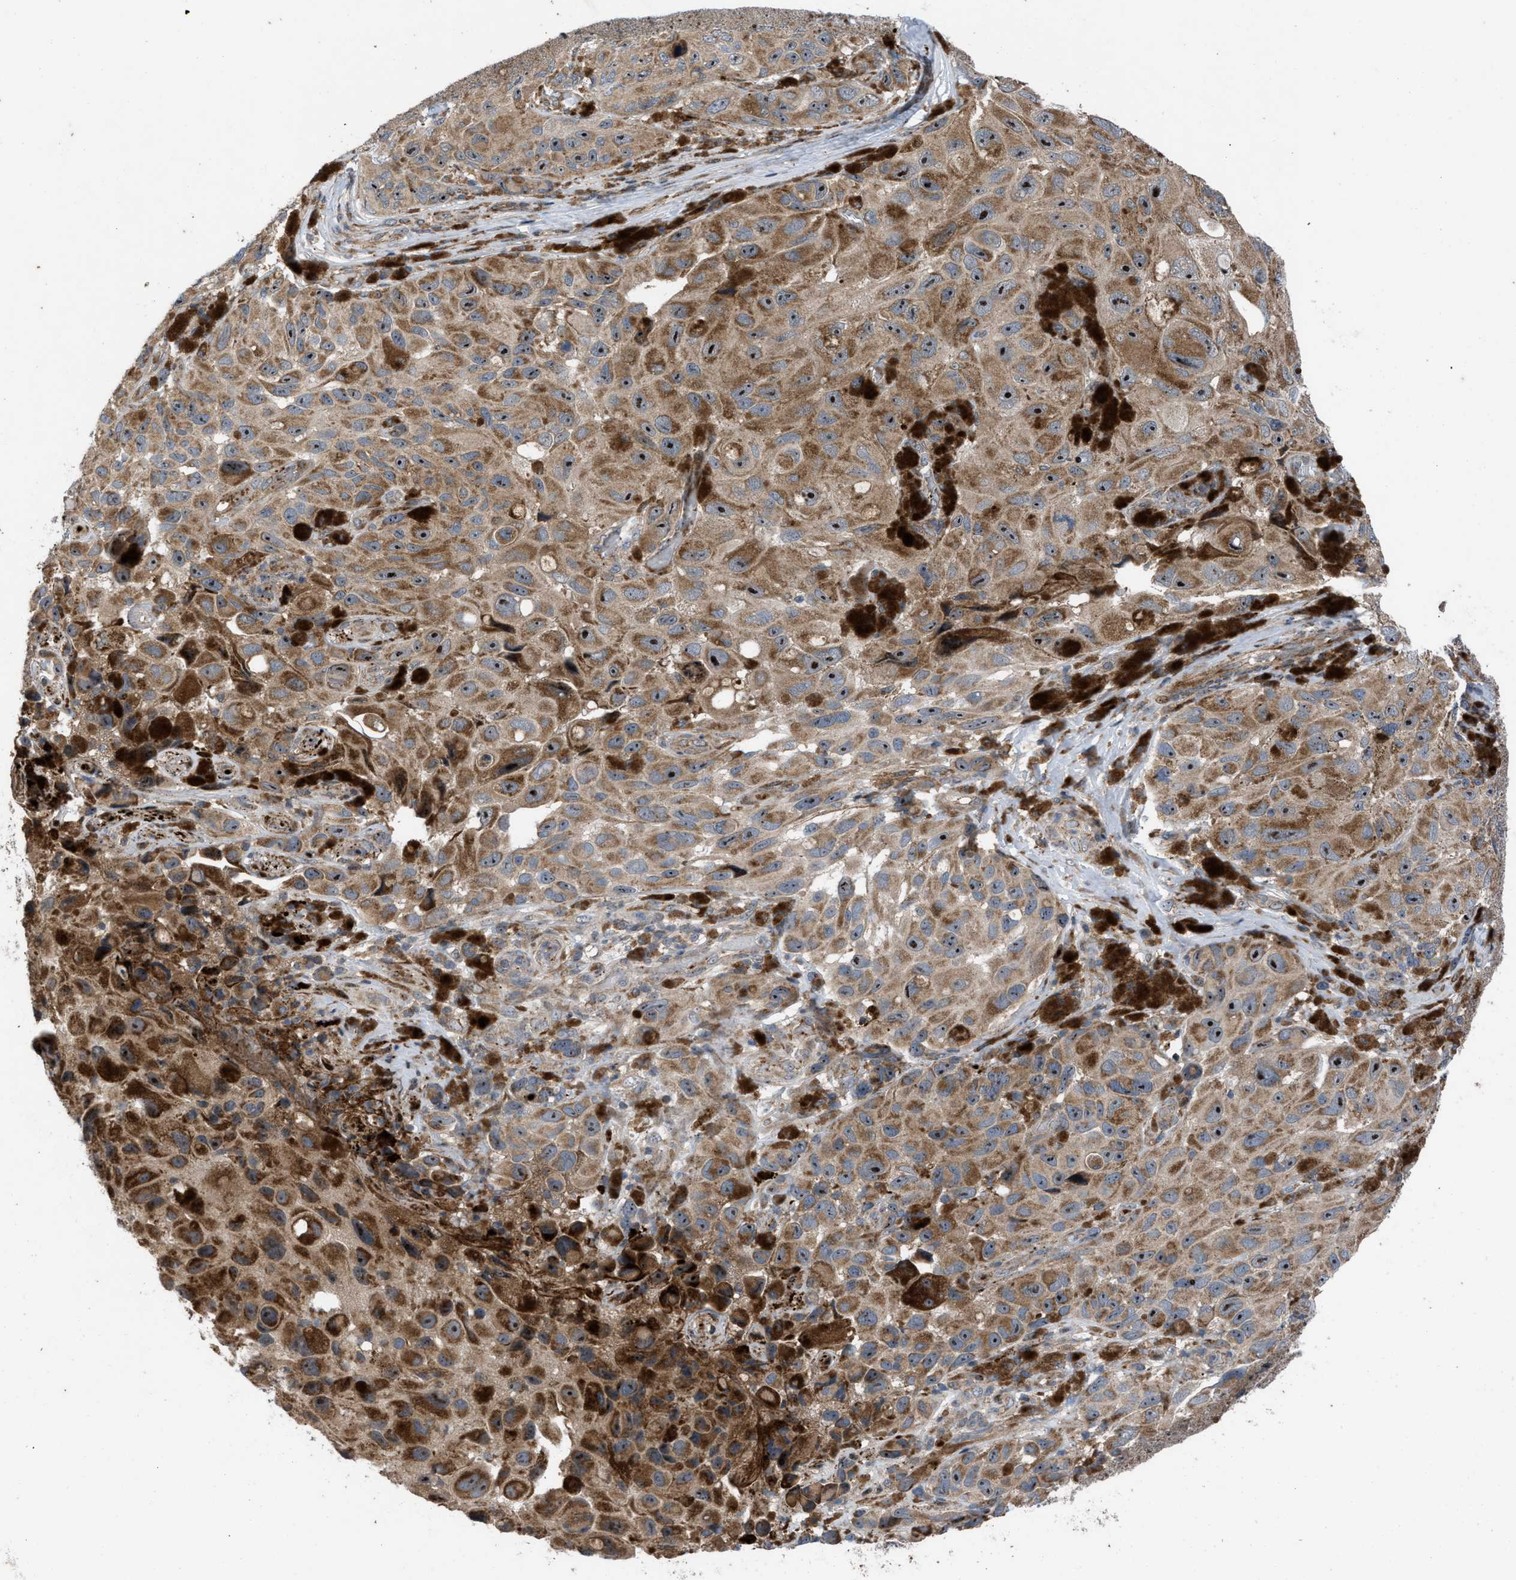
{"staining": {"intensity": "moderate", "quantity": ">75%", "location": "cytoplasmic/membranous"}, "tissue": "melanoma", "cell_type": "Tumor cells", "image_type": "cancer", "snomed": [{"axis": "morphology", "description": "Malignant melanoma, NOS"}, {"axis": "topography", "description": "Skin"}], "caption": "Protein staining of malignant melanoma tissue demonstrates moderate cytoplasmic/membranous positivity in approximately >75% of tumor cells.", "gene": "AP3M2", "patient": {"sex": "female", "age": 73}}